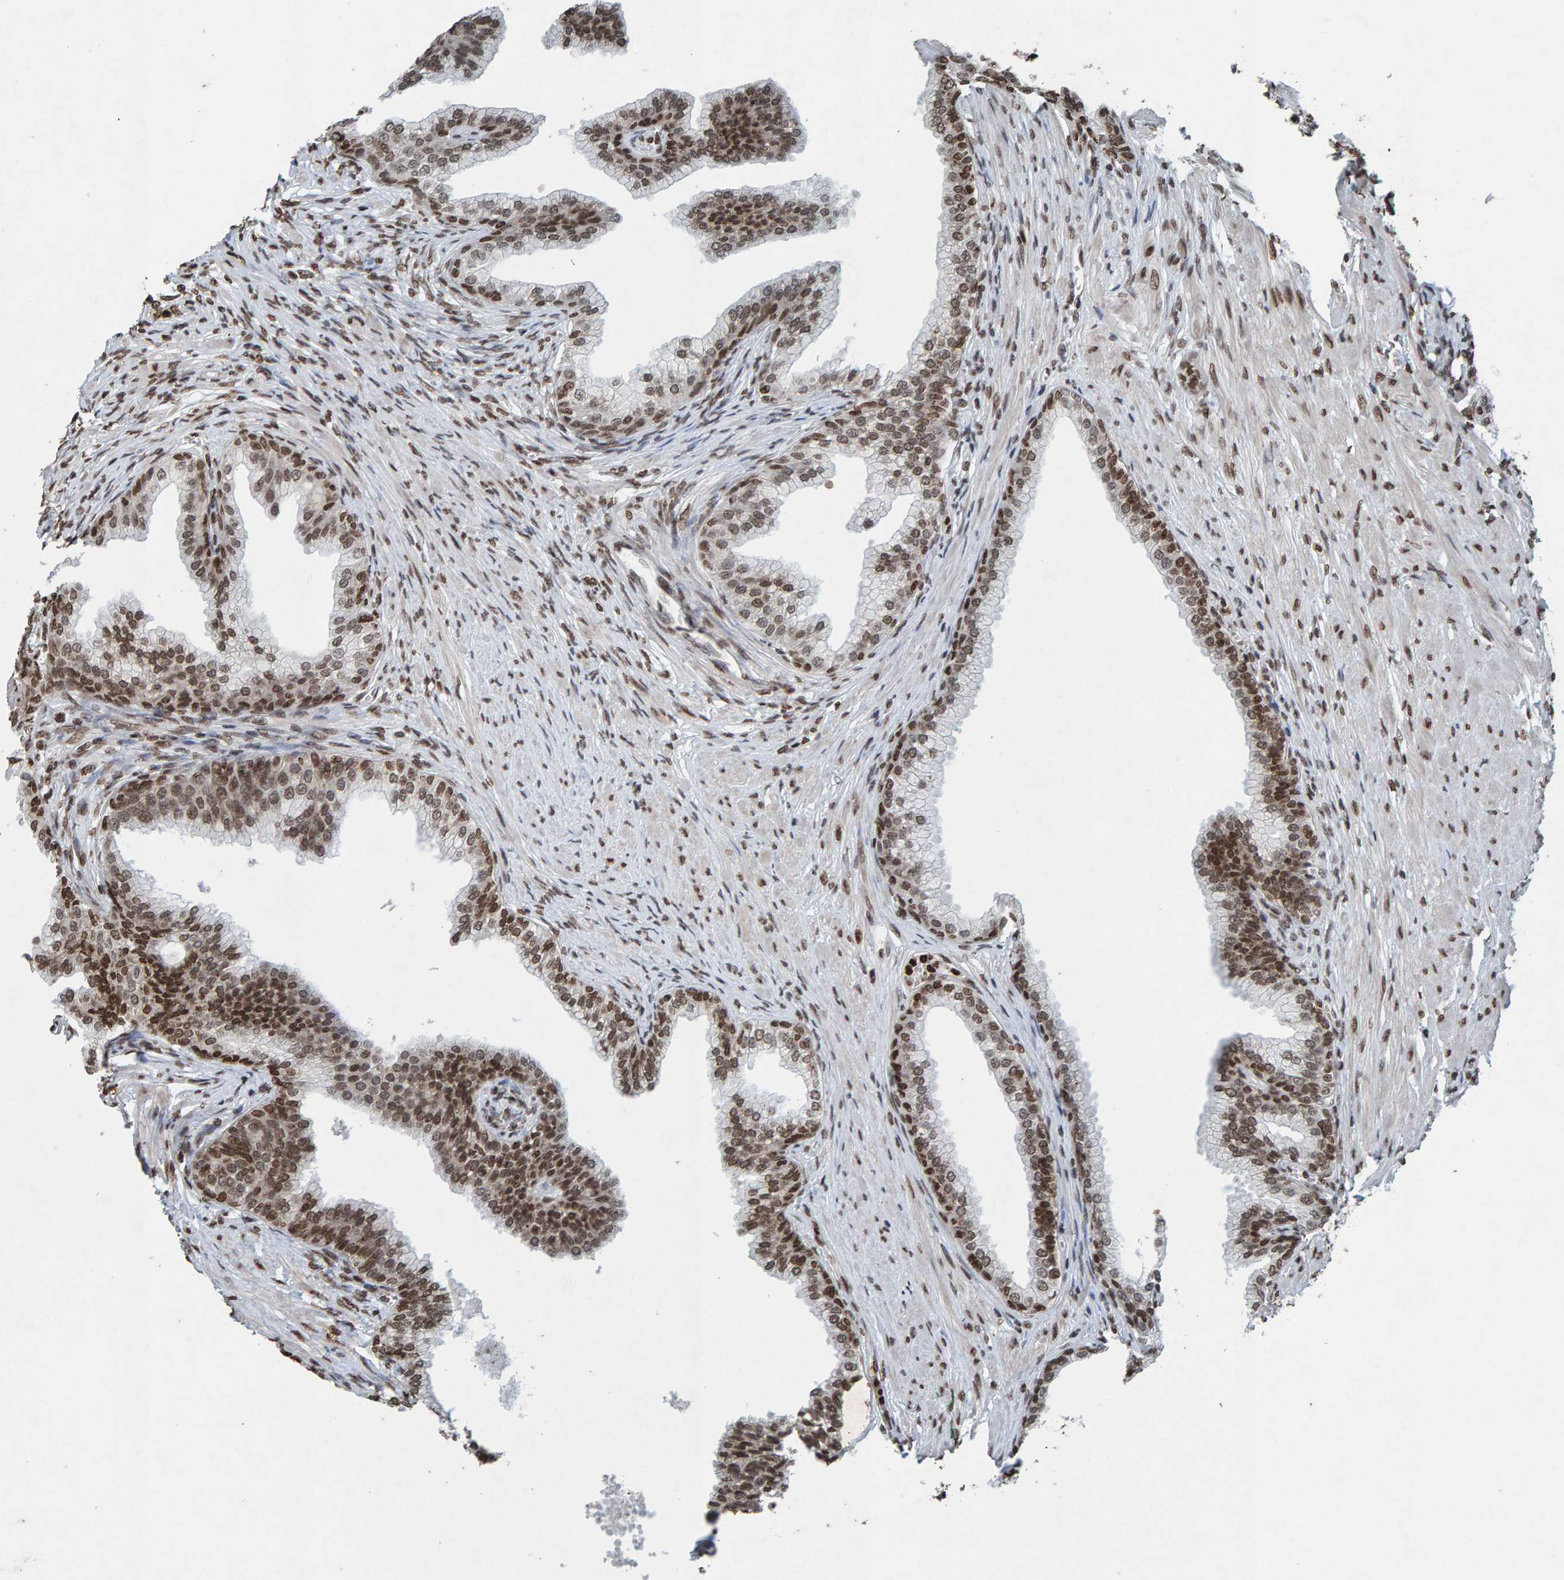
{"staining": {"intensity": "strong", "quantity": "25%-75%", "location": "nuclear"}, "tissue": "prostate", "cell_type": "Glandular cells", "image_type": "normal", "snomed": [{"axis": "morphology", "description": "Normal tissue, NOS"}, {"axis": "morphology", "description": "Urothelial carcinoma, Low grade"}, {"axis": "topography", "description": "Urinary bladder"}, {"axis": "topography", "description": "Prostate"}], "caption": "This is a histology image of IHC staining of benign prostate, which shows strong staining in the nuclear of glandular cells.", "gene": "H2AZ1", "patient": {"sex": "male", "age": 60}}